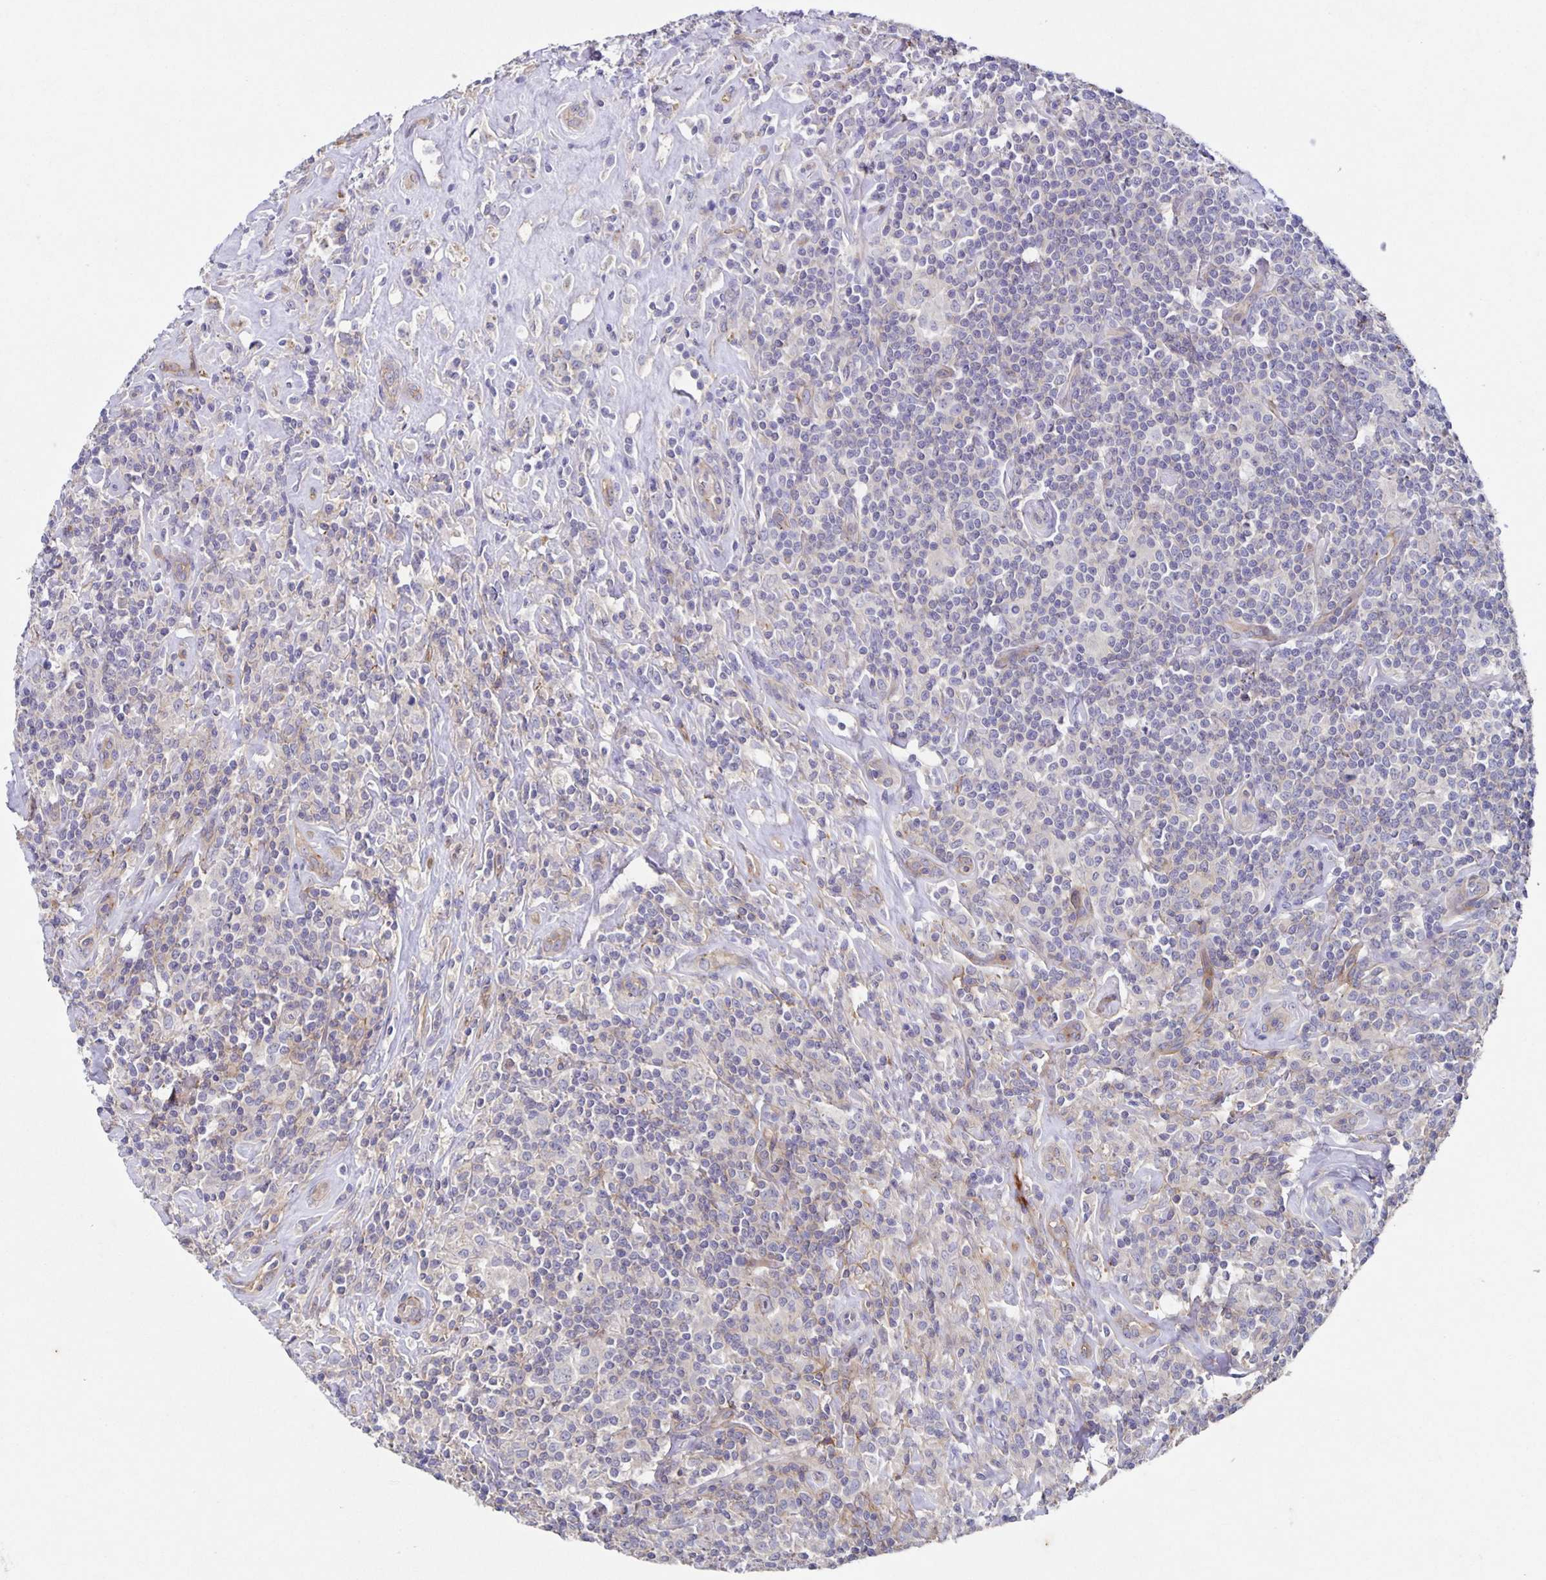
{"staining": {"intensity": "negative", "quantity": "none", "location": "none"}, "tissue": "lymphoma", "cell_type": "Tumor cells", "image_type": "cancer", "snomed": [{"axis": "morphology", "description": "Hodgkin's disease, NOS"}, {"axis": "morphology", "description": "Hodgkin's lymphoma, nodular sclerosis"}, {"axis": "topography", "description": "Lymph node"}], "caption": "This is a micrograph of immunohistochemistry staining of lymphoma, which shows no staining in tumor cells.", "gene": "ITGA2", "patient": {"sex": "female", "age": 10}}